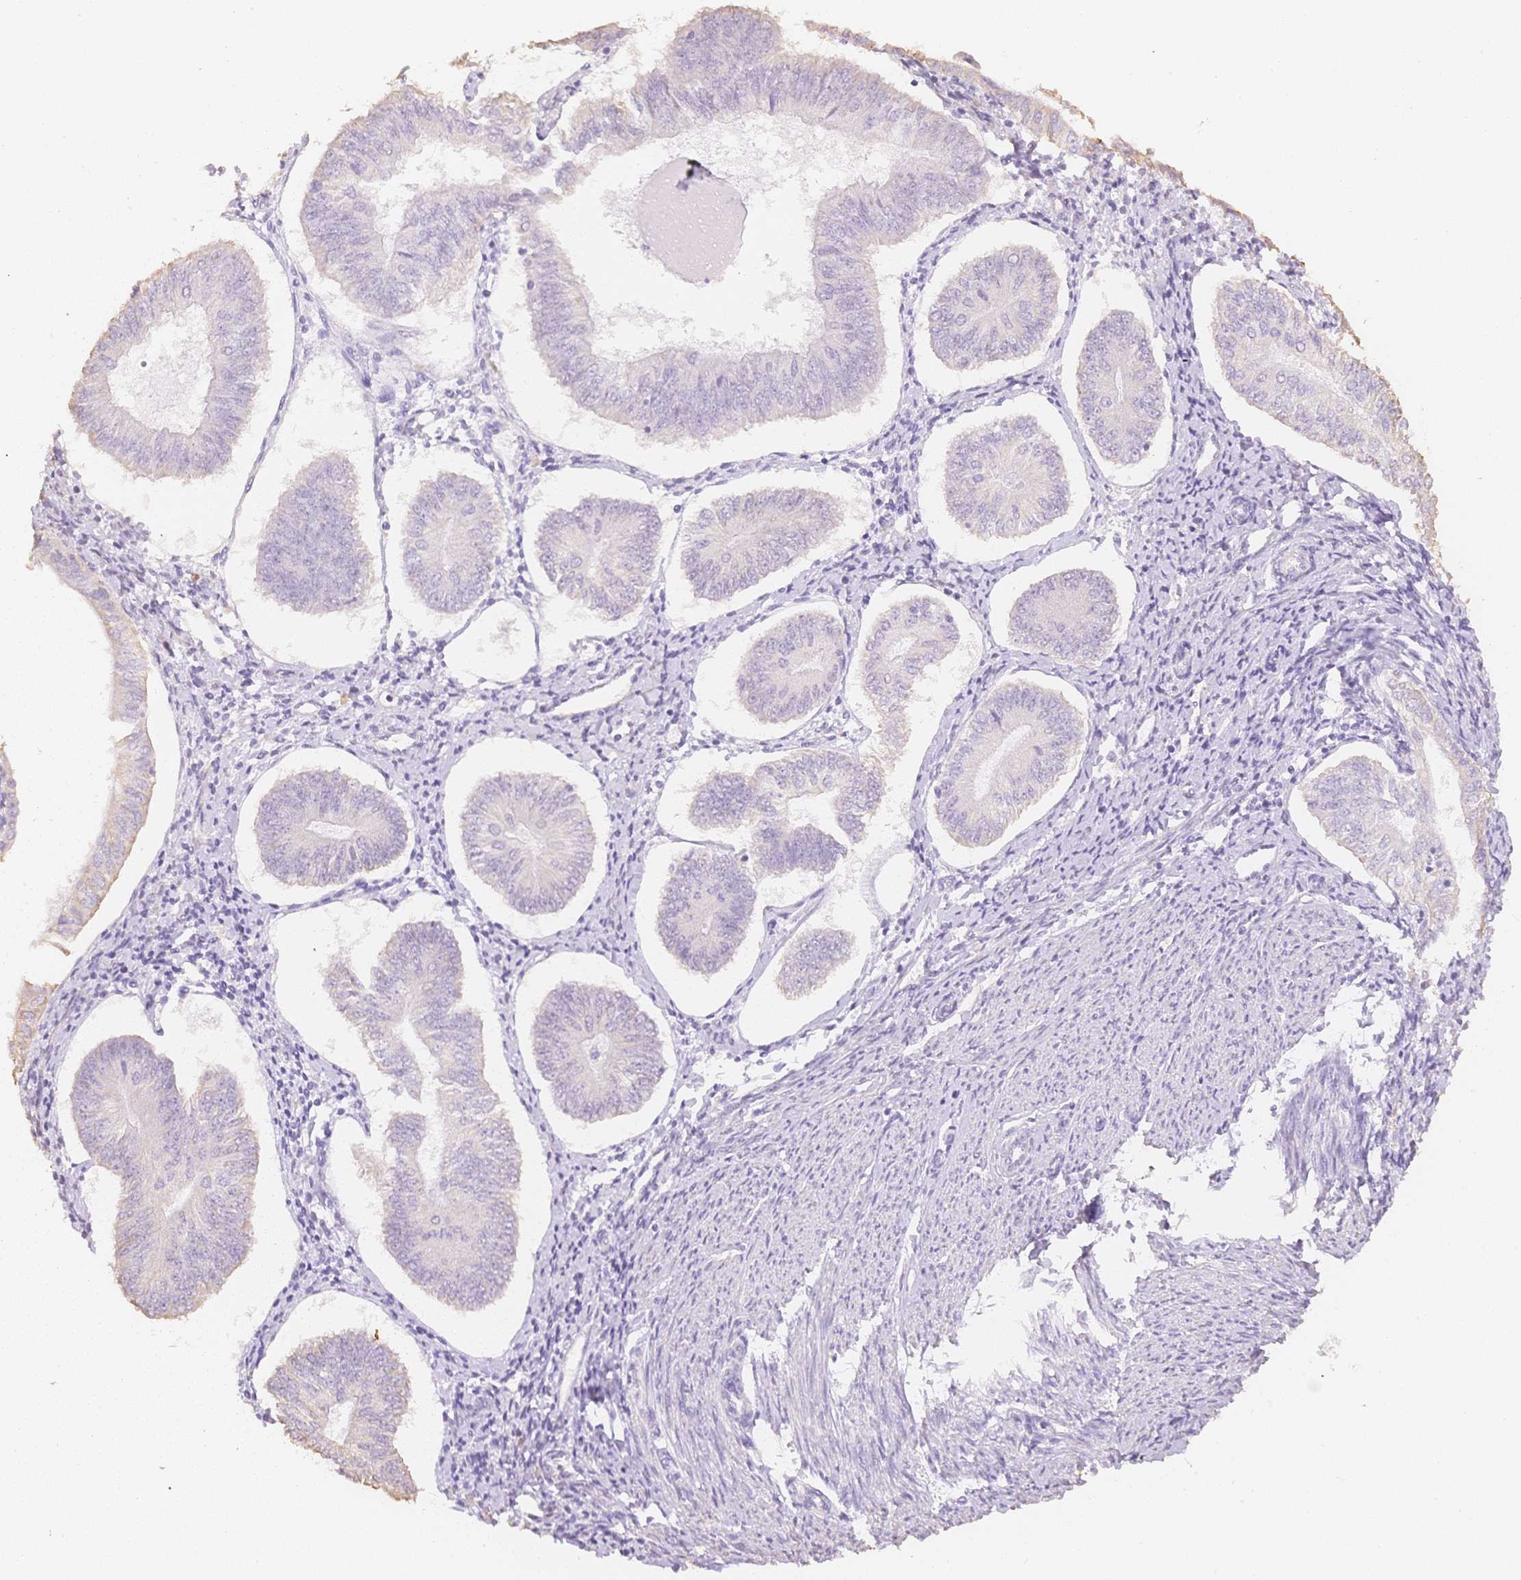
{"staining": {"intensity": "negative", "quantity": "none", "location": "none"}, "tissue": "endometrial cancer", "cell_type": "Tumor cells", "image_type": "cancer", "snomed": [{"axis": "morphology", "description": "Adenocarcinoma, NOS"}, {"axis": "topography", "description": "Endometrium"}], "caption": "Tumor cells show no significant expression in endometrial adenocarcinoma.", "gene": "MBOAT7", "patient": {"sex": "female", "age": 58}}